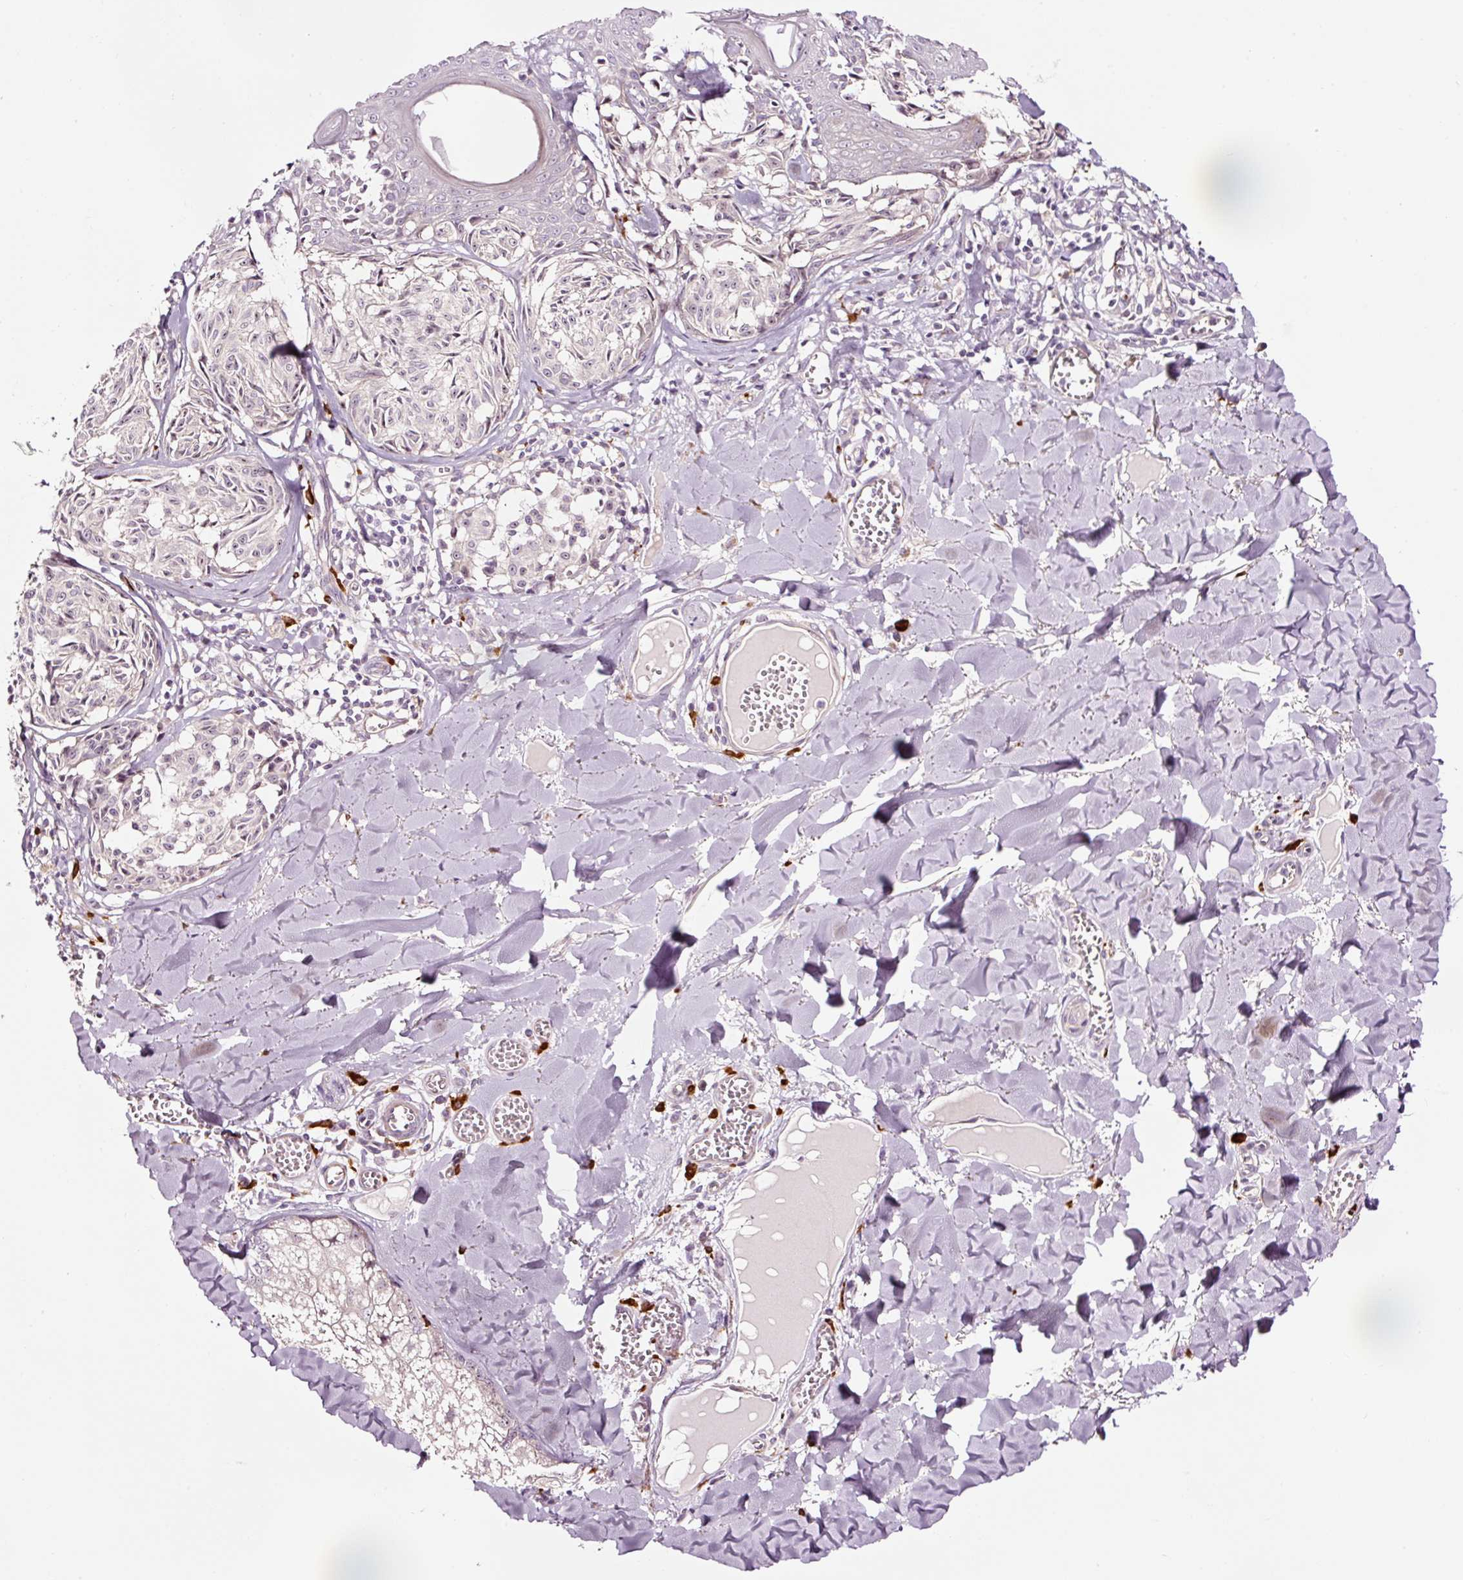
{"staining": {"intensity": "negative", "quantity": "none", "location": "none"}, "tissue": "melanoma", "cell_type": "Tumor cells", "image_type": "cancer", "snomed": [{"axis": "morphology", "description": "Malignant melanoma, NOS"}, {"axis": "topography", "description": "Skin"}], "caption": "Immunohistochemical staining of malignant melanoma displays no significant expression in tumor cells. (Immunohistochemistry (ihc), brightfield microscopy, high magnification).", "gene": "UTP14A", "patient": {"sex": "female", "age": 43}}